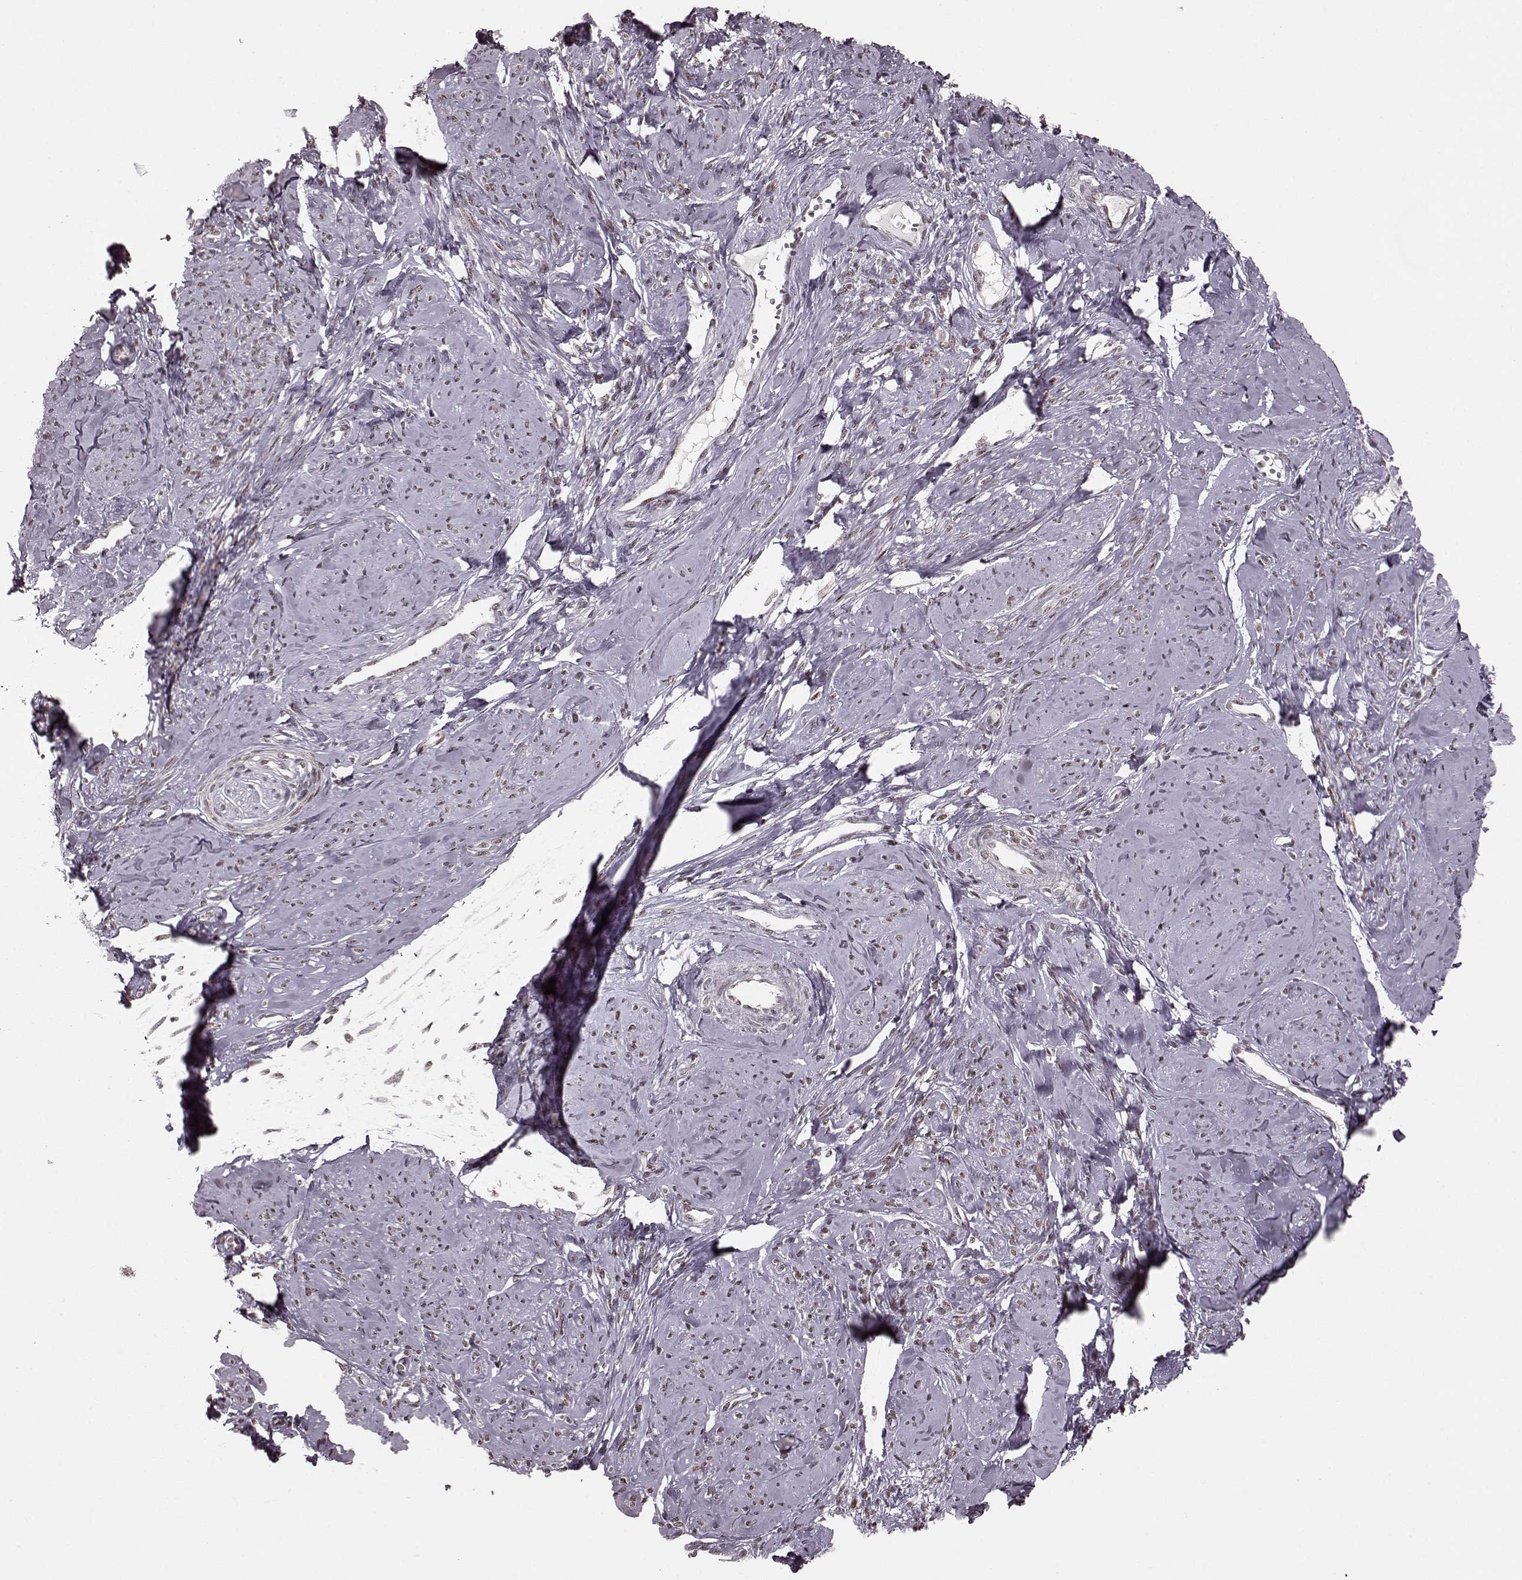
{"staining": {"intensity": "weak", "quantity": ">75%", "location": "nuclear"}, "tissue": "smooth muscle", "cell_type": "Smooth muscle cells", "image_type": "normal", "snomed": [{"axis": "morphology", "description": "Normal tissue, NOS"}, {"axis": "topography", "description": "Smooth muscle"}], "caption": "This is a photomicrograph of immunohistochemistry staining of benign smooth muscle, which shows weak expression in the nuclear of smooth muscle cells.", "gene": "NR2C1", "patient": {"sex": "female", "age": 48}}